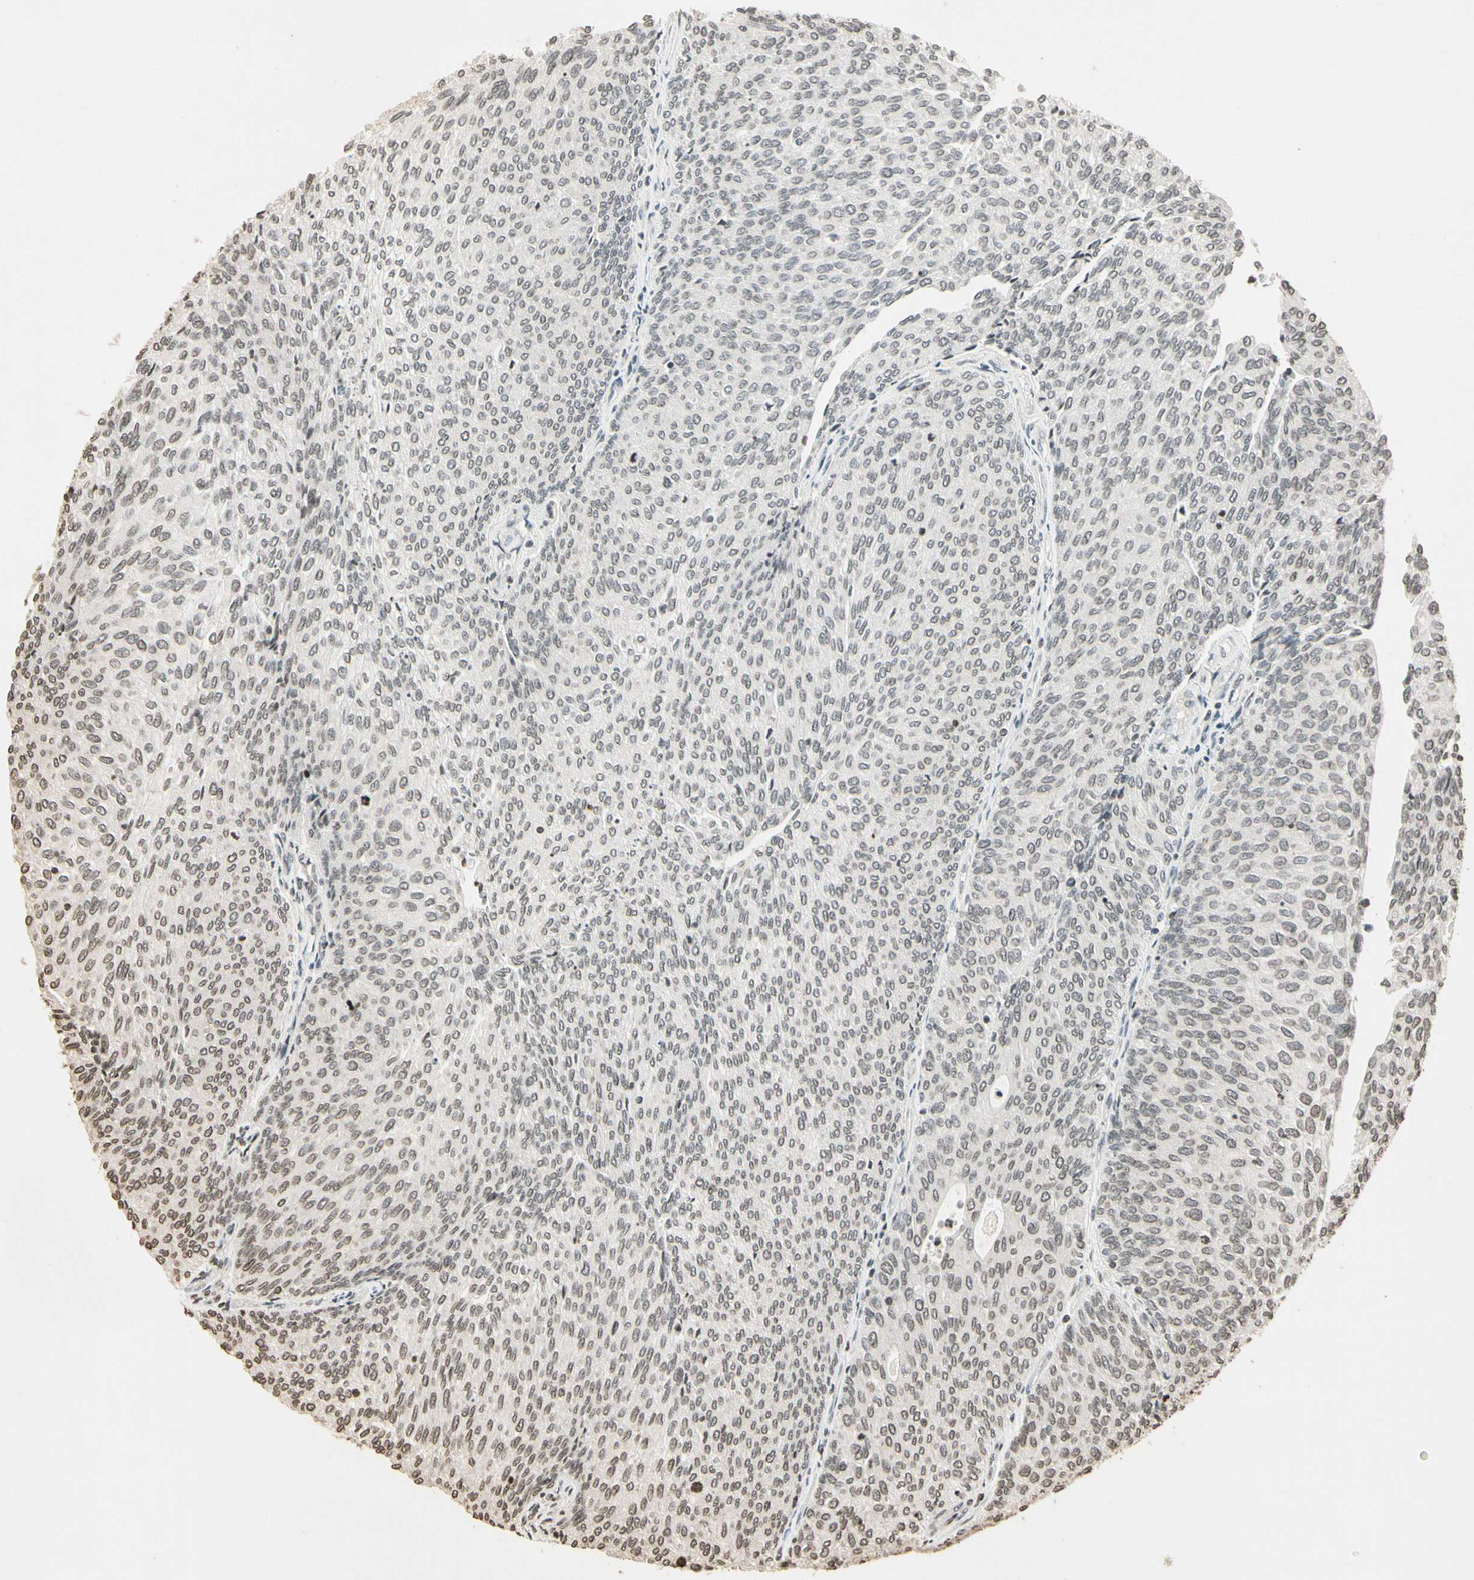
{"staining": {"intensity": "negative", "quantity": "none", "location": "none"}, "tissue": "urothelial cancer", "cell_type": "Tumor cells", "image_type": "cancer", "snomed": [{"axis": "morphology", "description": "Urothelial carcinoma, Low grade"}, {"axis": "topography", "description": "Urinary bladder"}], "caption": "A histopathology image of urothelial carcinoma (low-grade) stained for a protein exhibits no brown staining in tumor cells.", "gene": "TOP1", "patient": {"sex": "female", "age": 79}}